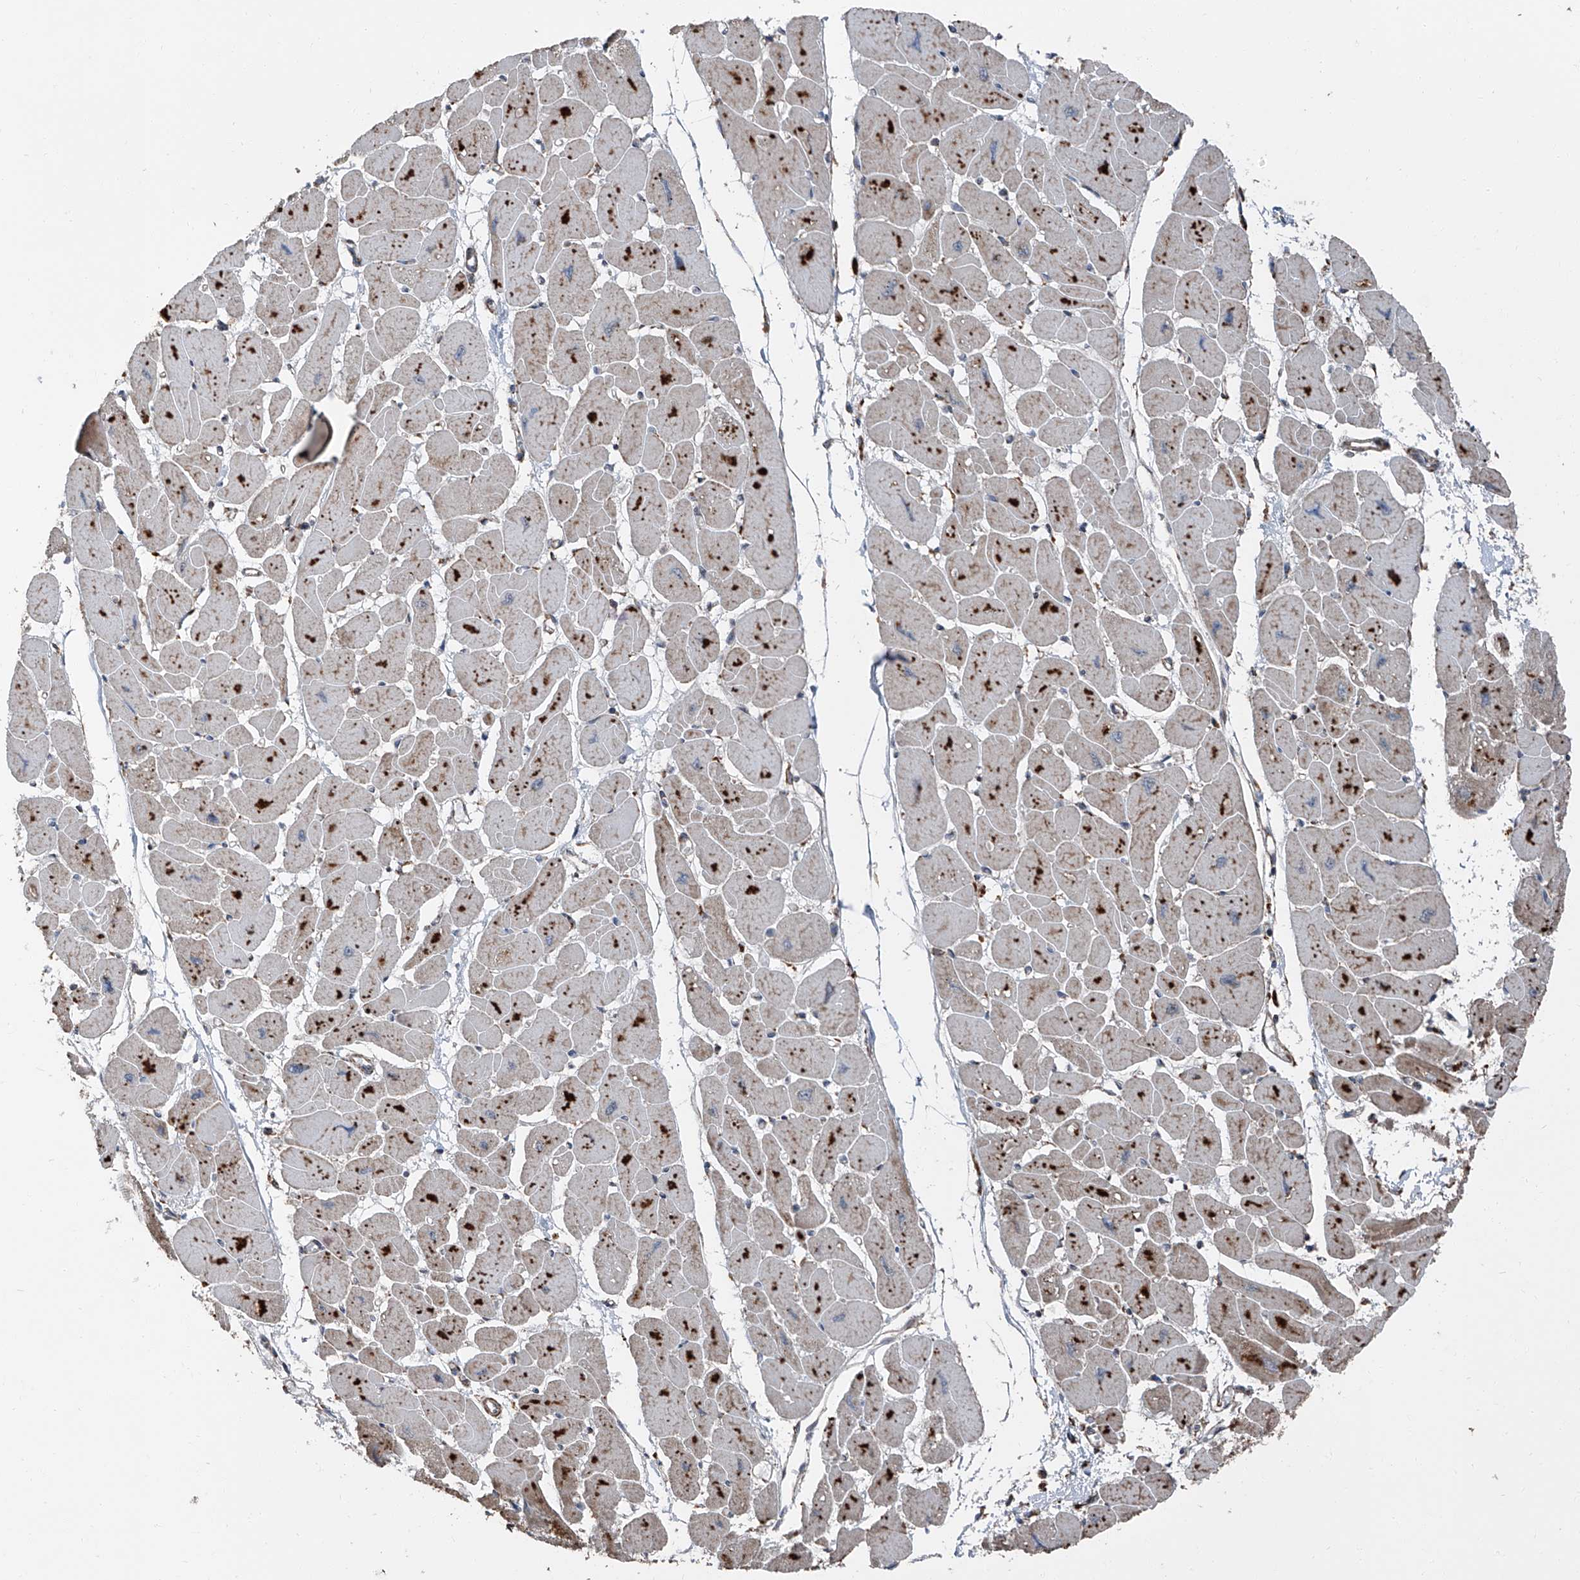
{"staining": {"intensity": "weak", "quantity": "25%-75%", "location": "cytoplasmic/membranous"}, "tissue": "heart muscle", "cell_type": "Cardiomyocytes", "image_type": "normal", "snomed": [{"axis": "morphology", "description": "Normal tissue, NOS"}, {"axis": "topography", "description": "Heart"}], "caption": "The immunohistochemical stain highlights weak cytoplasmic/membranous staining in cardiomyocytes of unremarkable heart muscle. The staining was performed using DAB (3,3'-diaminobenzidine), with brown indicating positive protein expression. Nuclei are stained blue with hematoxylin.", "gene": "LIMK1", "patient": {"sex": "female", "age": 54}}